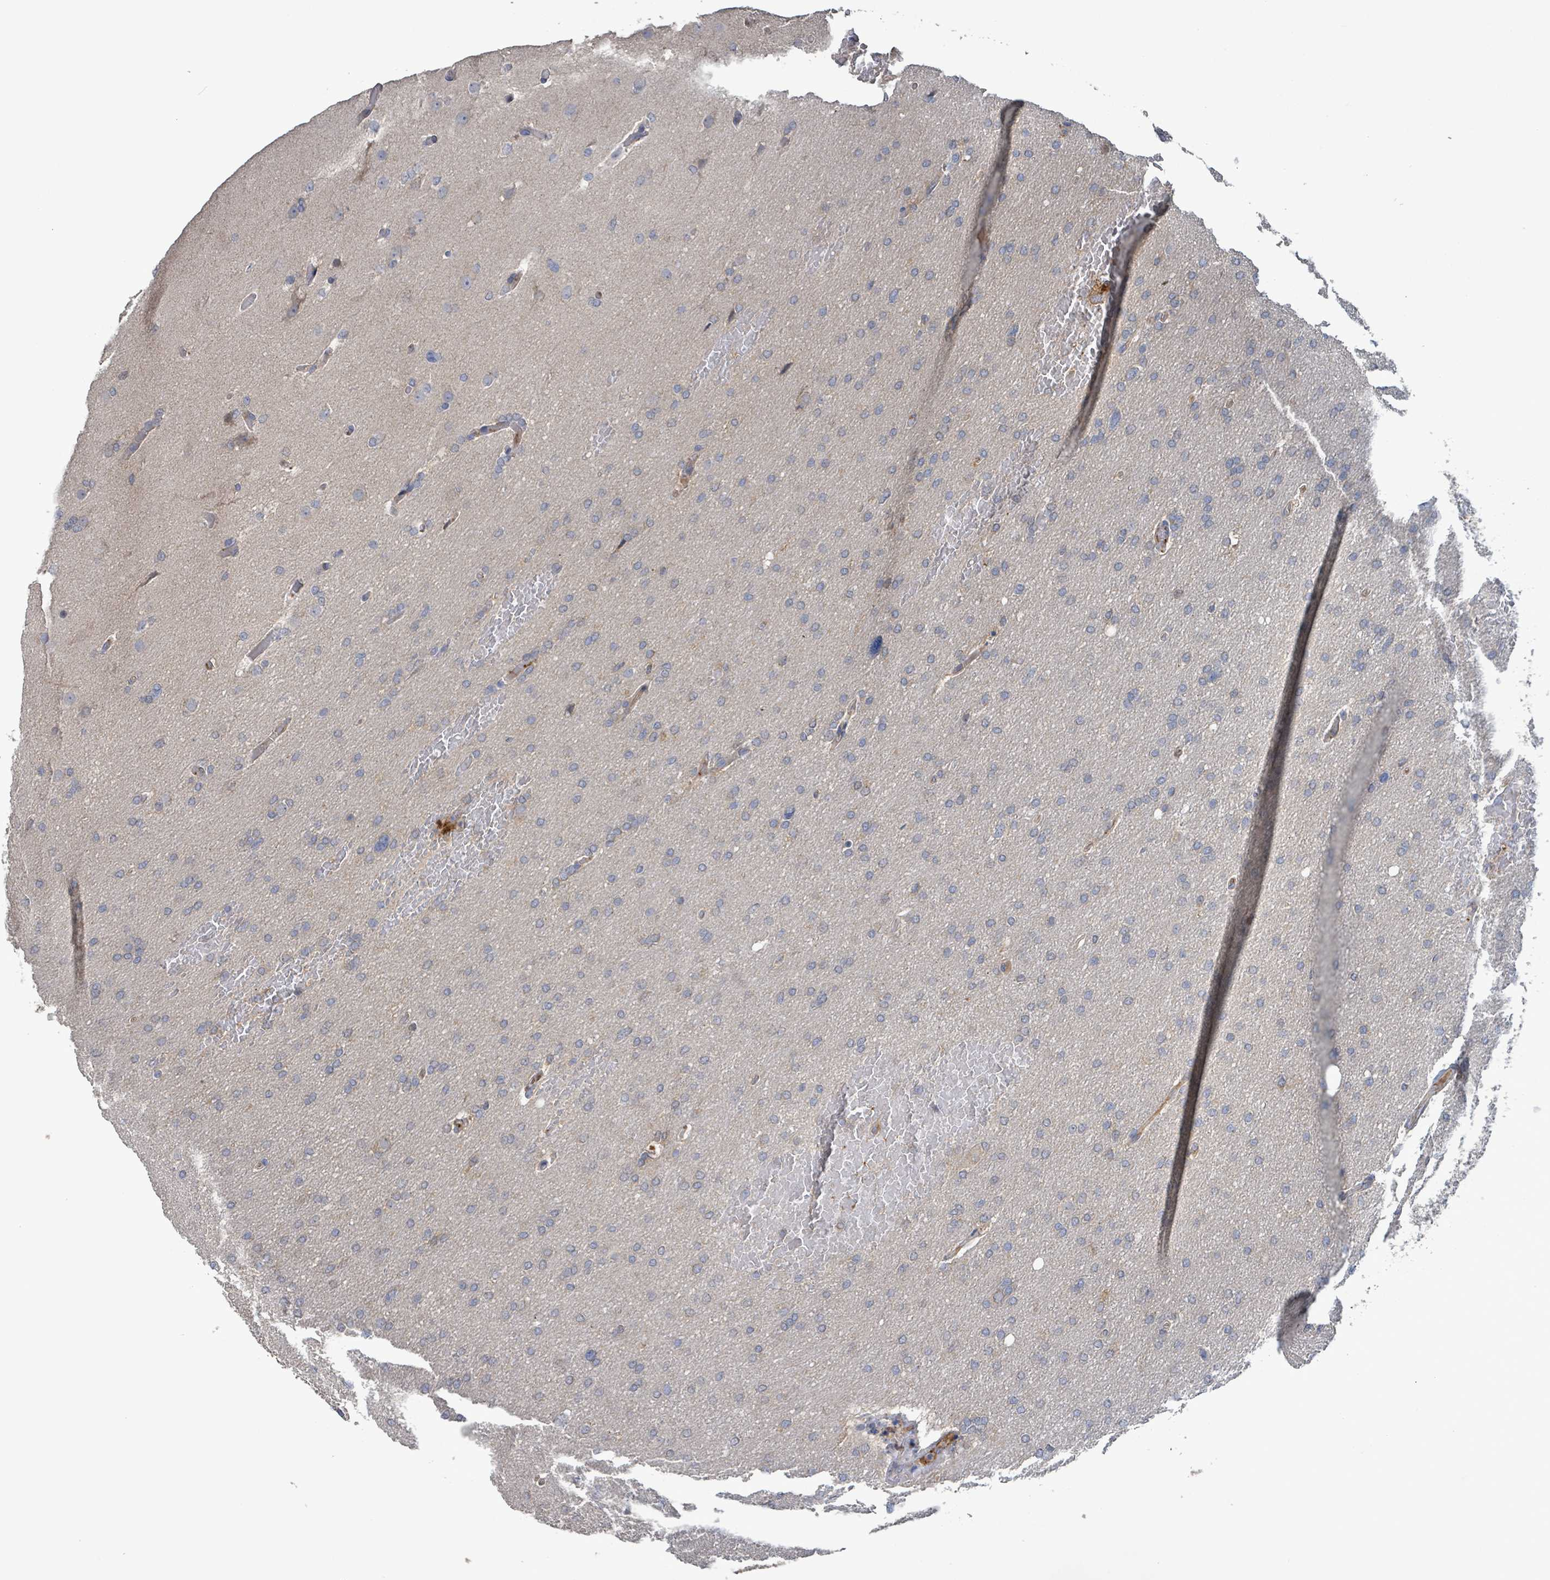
{"staining": {"intensity": "negative", "quantity": "none", "location": "none"}, "tissue": "glioma", "cell_type": "Tumor cells", "image_type": "cancer", "snomed": [{"axis": "morphology", "description": "Glioma, malignant, High grade"}, {"axis": "topography", "description": "Cerebral cortex"}], "caption": "DAB (3,3'-diaminobenzidine) immunohistochemical staining of glioma exhibits no significant staining in tumor cells.", "gene": "PLAAT1", "patient": {"sex": "female", "age": 36}}